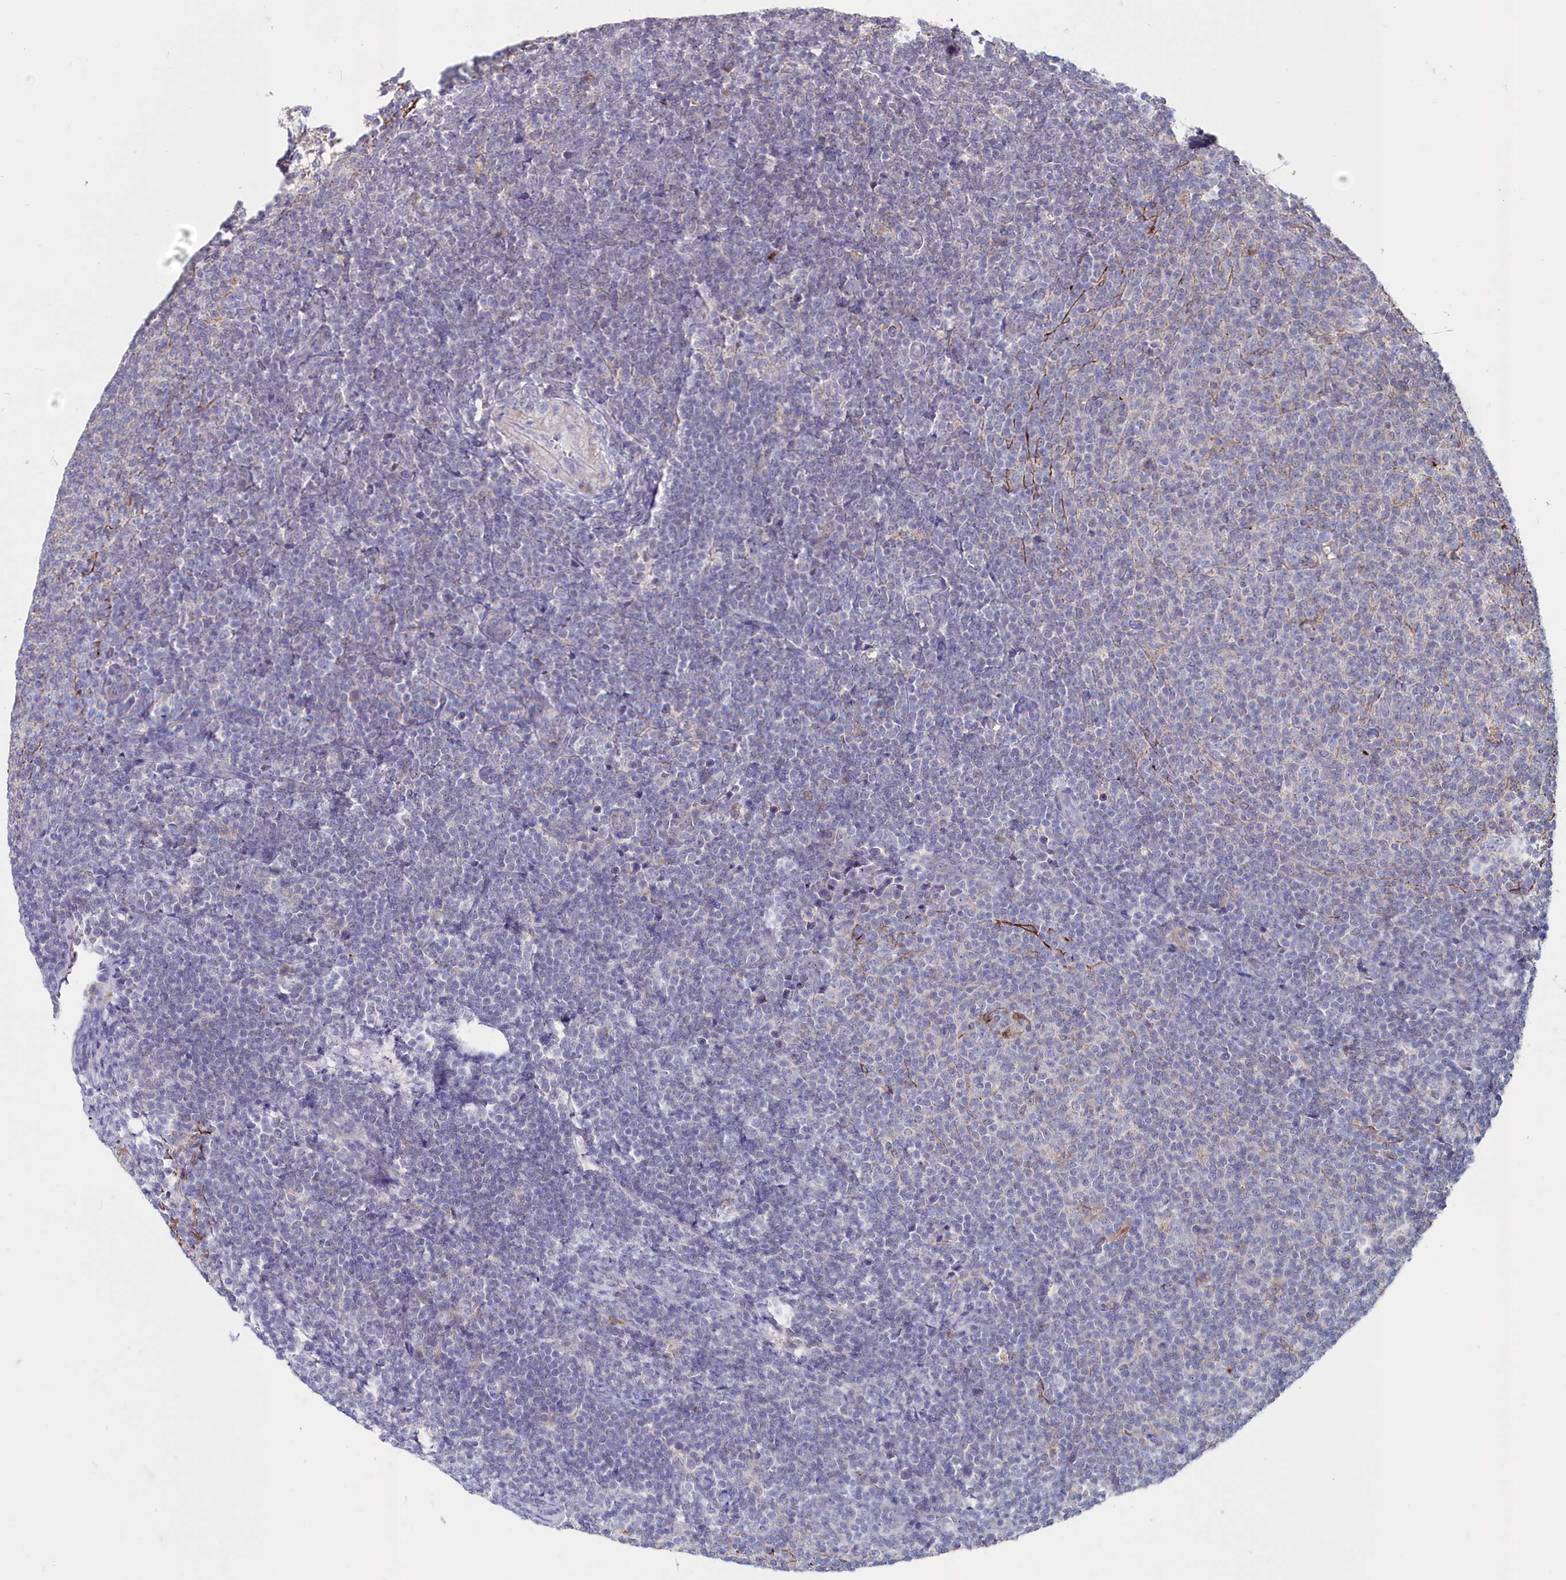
{"staining": {"intensity": "negative", "quantity": "none", "location": "none"}, "tissue": "lymphoma", "cell_type": "Tumor cells", "image_type": "cancer", "snomed": [{"axis": "morphology", "description": "Malignant lymphoma, non-Hodgkin's type, Low grade"}, {"axis": "topography", "description": "Lymph node"}], "caption": "Human low-grade malignant lymphoma, non-Hodgkin's type stained for a protein using immunohistochemistry shows no staining in tumor cells.", "gene": "AMBRA1", "patient": {"sex": "male", "age": 66}}